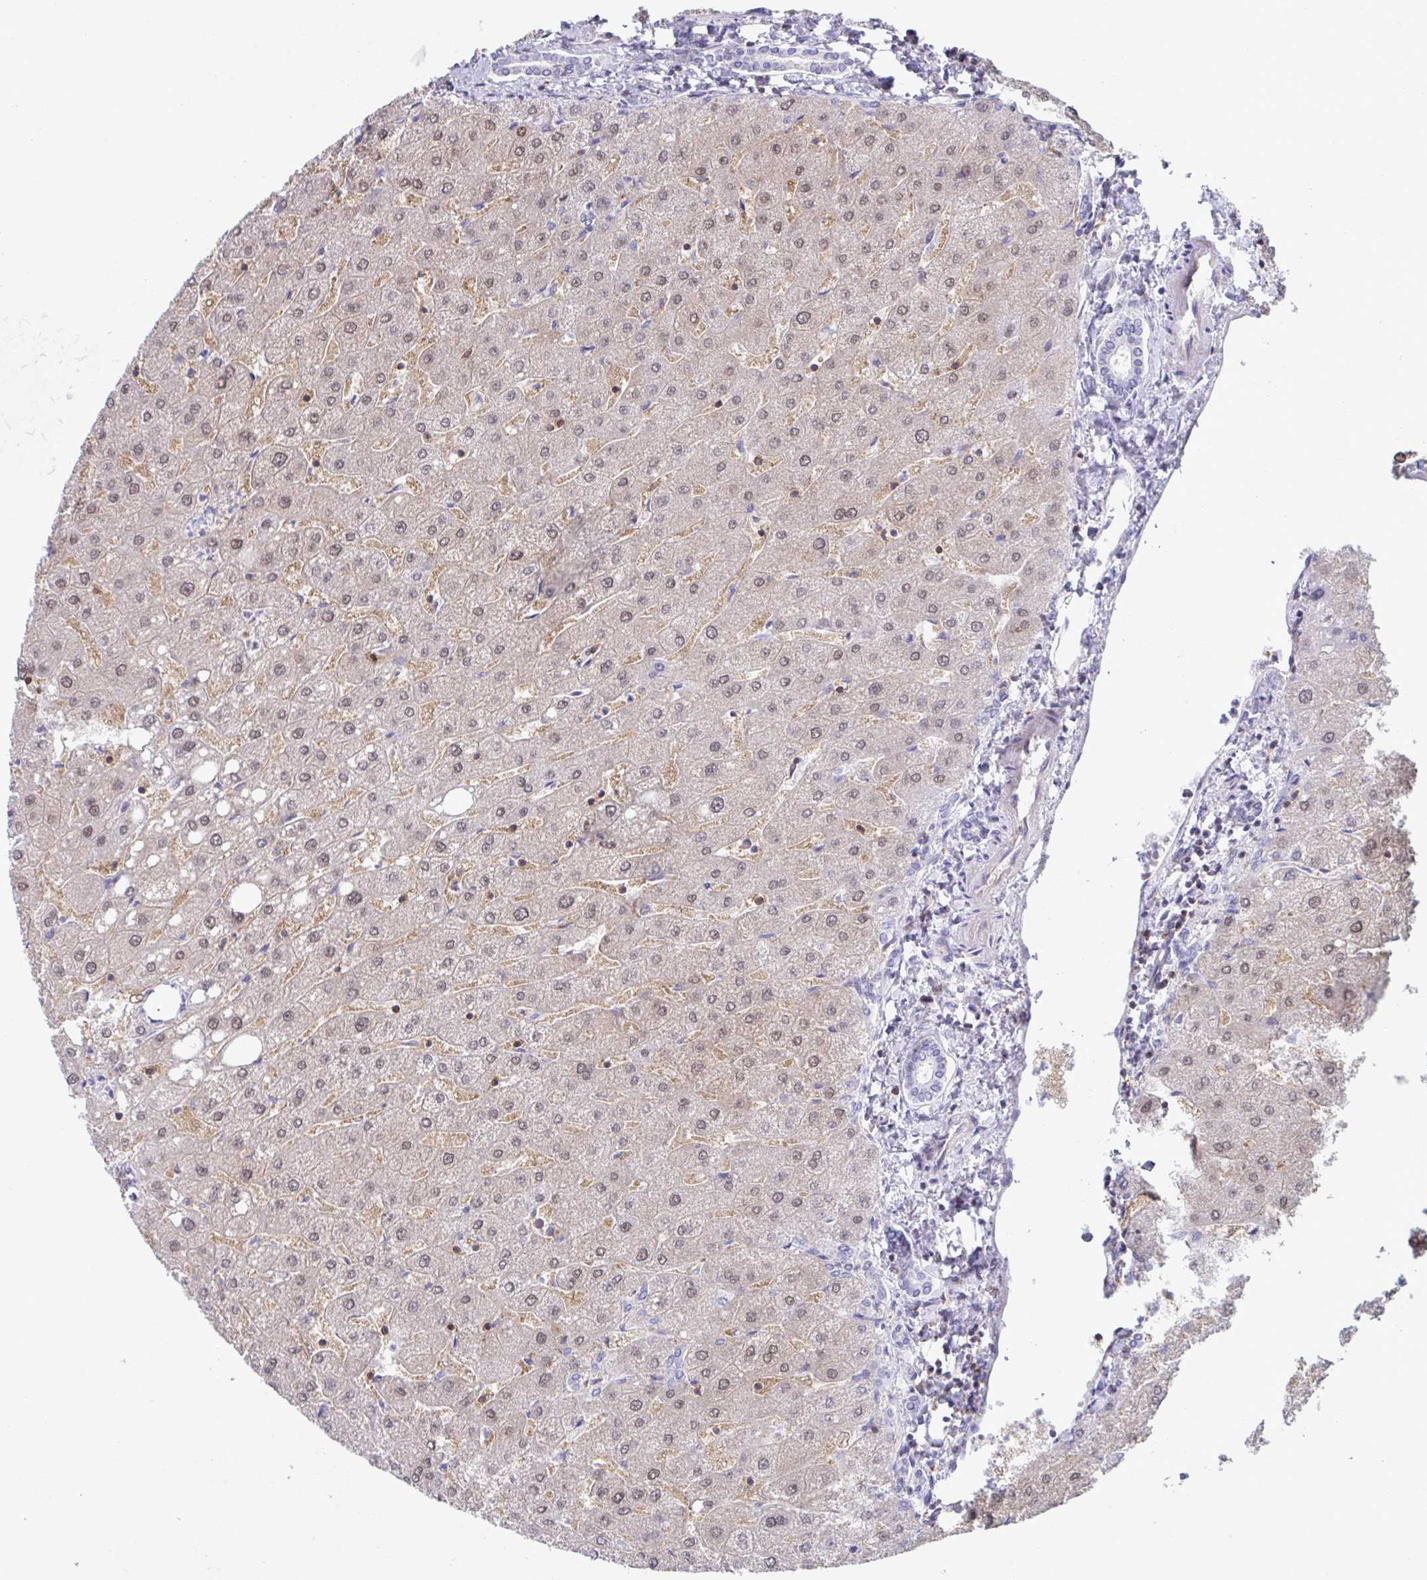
{"staining": {"intensity": "negative", "quantity": "none", "location": "none"}, "tissue": "liver", "cell_type": "Cholangiocytes", "image_type": "normal", "snomed": [{"axis": "morphology", "description": "Normal tissue, NOS"}, {"axis": "topography", "description": "Liver"}], "caption": "Immunohistochemical staining of benign human liver shows no significant expression in cholangiocytes.", "gene": "WNK1", "patient": {"sex": "male", "age": 67}}